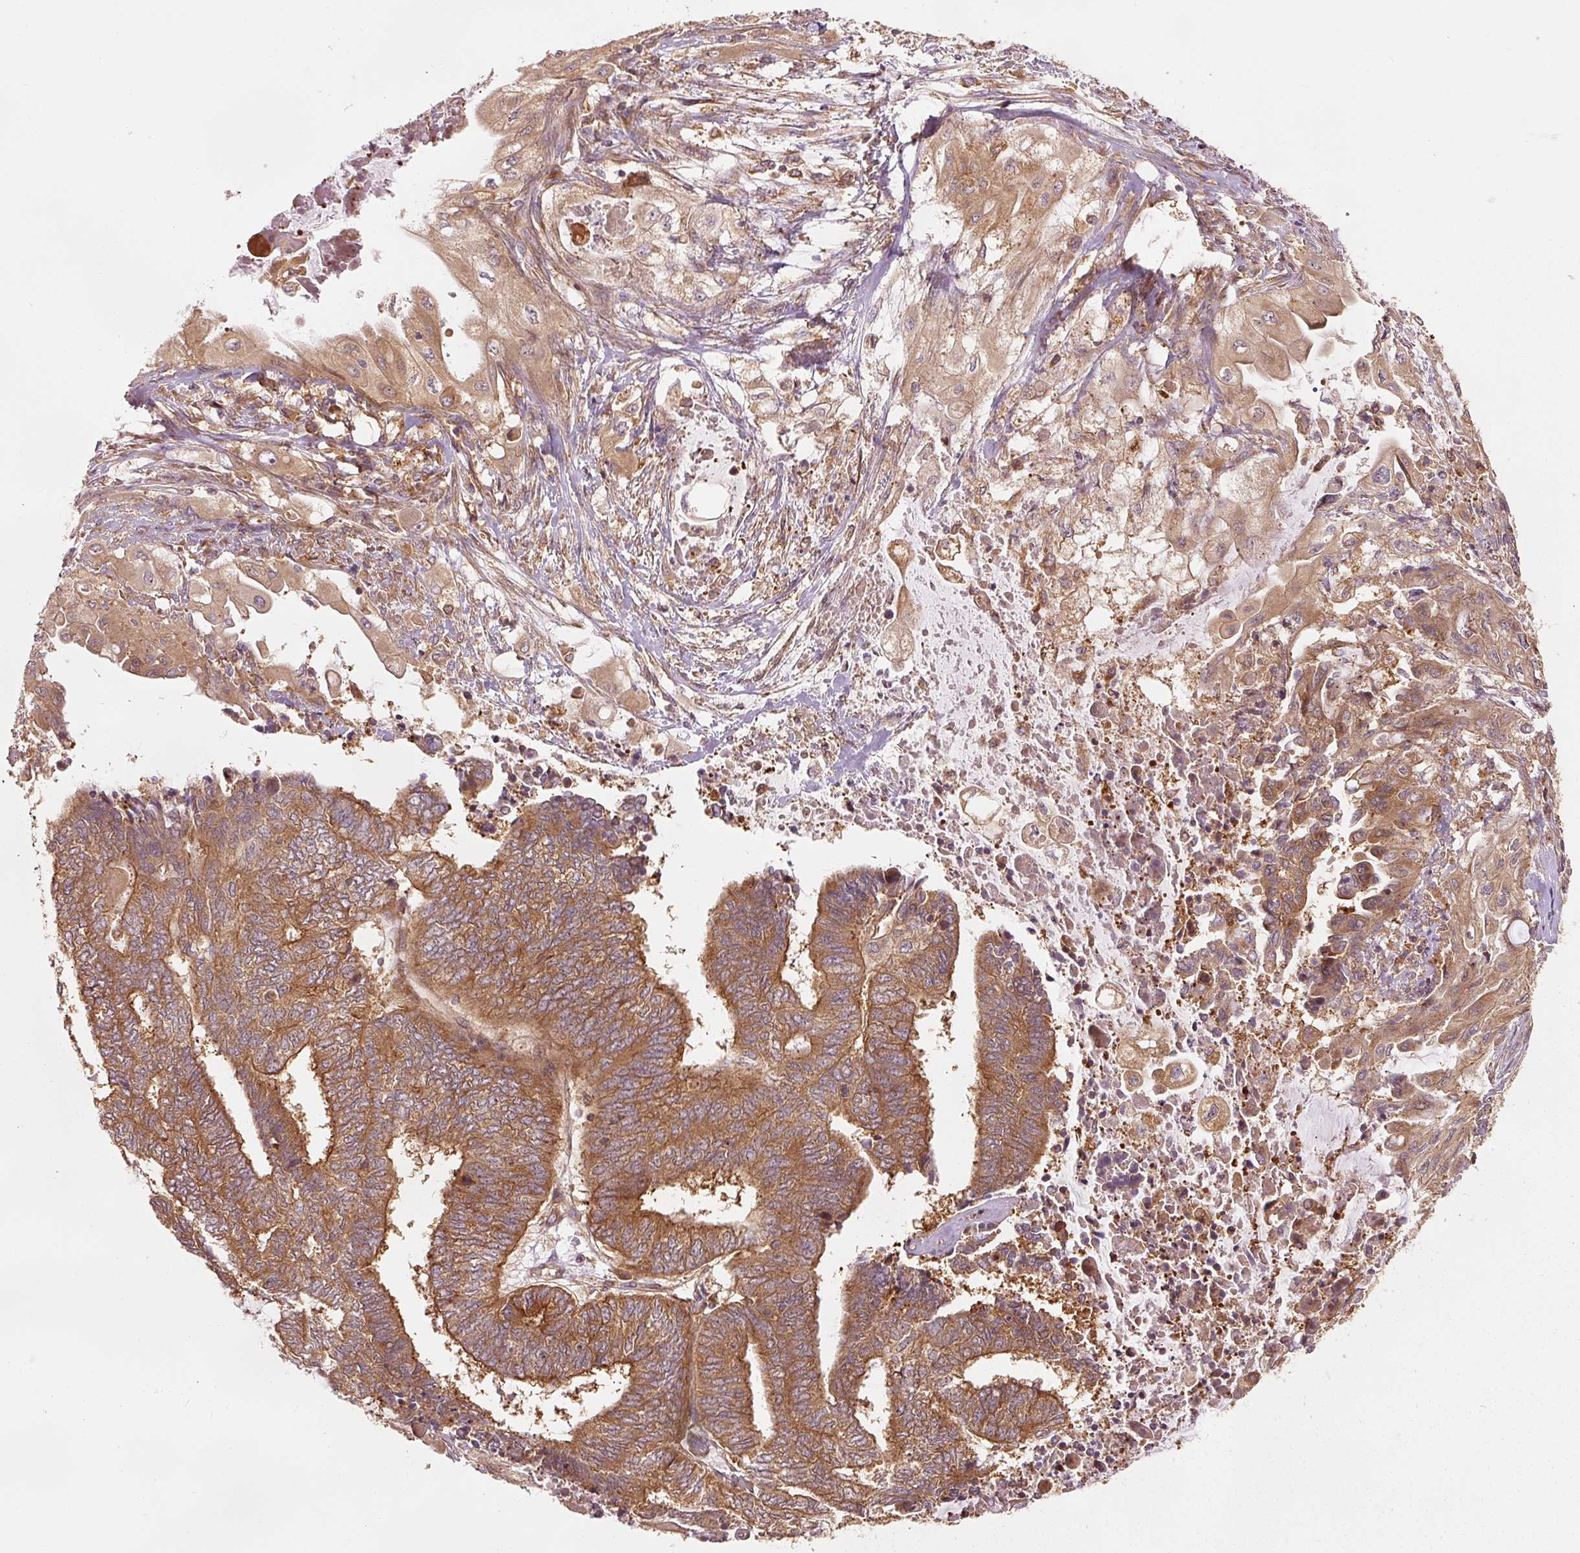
{"staining": {"intensity": "strong", "quantity": ">75%", "location": "cytoplasmic/membranous"}, "tissue": "endometrial cancer", "cell_type": "Tumor cells", "image_type": "cancer", "snomed": [{"axis": "morphology", "description": "Adenocarcinoma, NOS"}, {"axis": "topography", "description": "Uterus"}, {"axis": "topography", "description": "Endometrium"}], "caption": "Human endometrial cancer (adenocarcinoma) stained with a protein marker shows strong staining in tumor cells.", "gene": "EIF3B", "patient": {"sex": "female", "age": 70}}